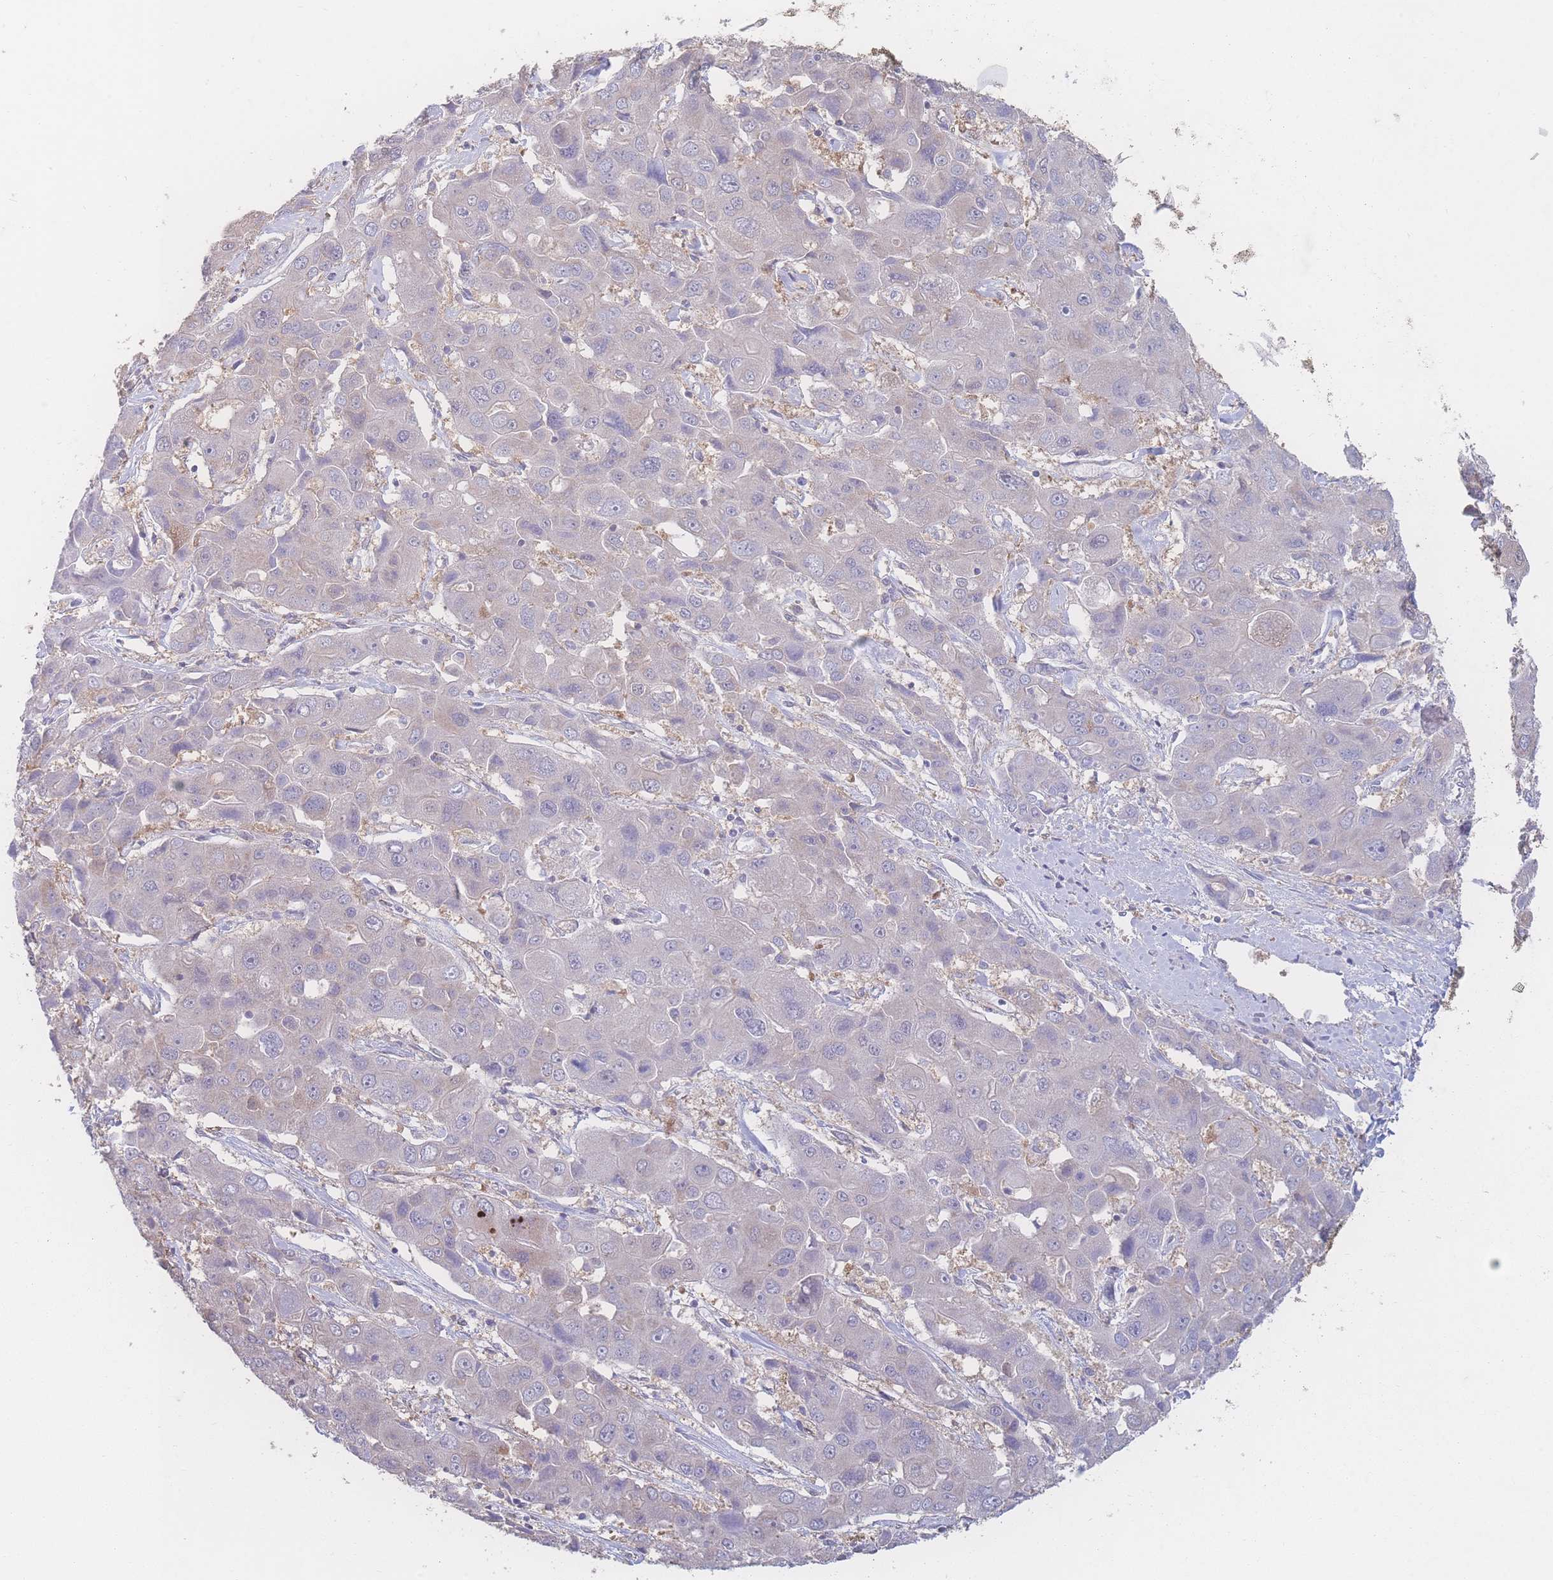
{"staining": {"intensity": "weak", "quantity": "<25%", "location": "cytoplasmic/membranous"}, "tissue": "liver cancer", "cell_type": "Tumor cells", "image_type": "cancer", "snomed": [{"axis": "morphology", "description": "Cholangiocarcinoma"}, {"axis": "topography", "description": "Liver"}], "caption": "IHC of human liver cancer (cholangiocarcinoma) demonstrates no staining in tumor cells. (Immunohistochemistry, brightfield microscopy, high magnification).", "gene": "GIPR", "patient": {"sex": "male", "age": 67}}